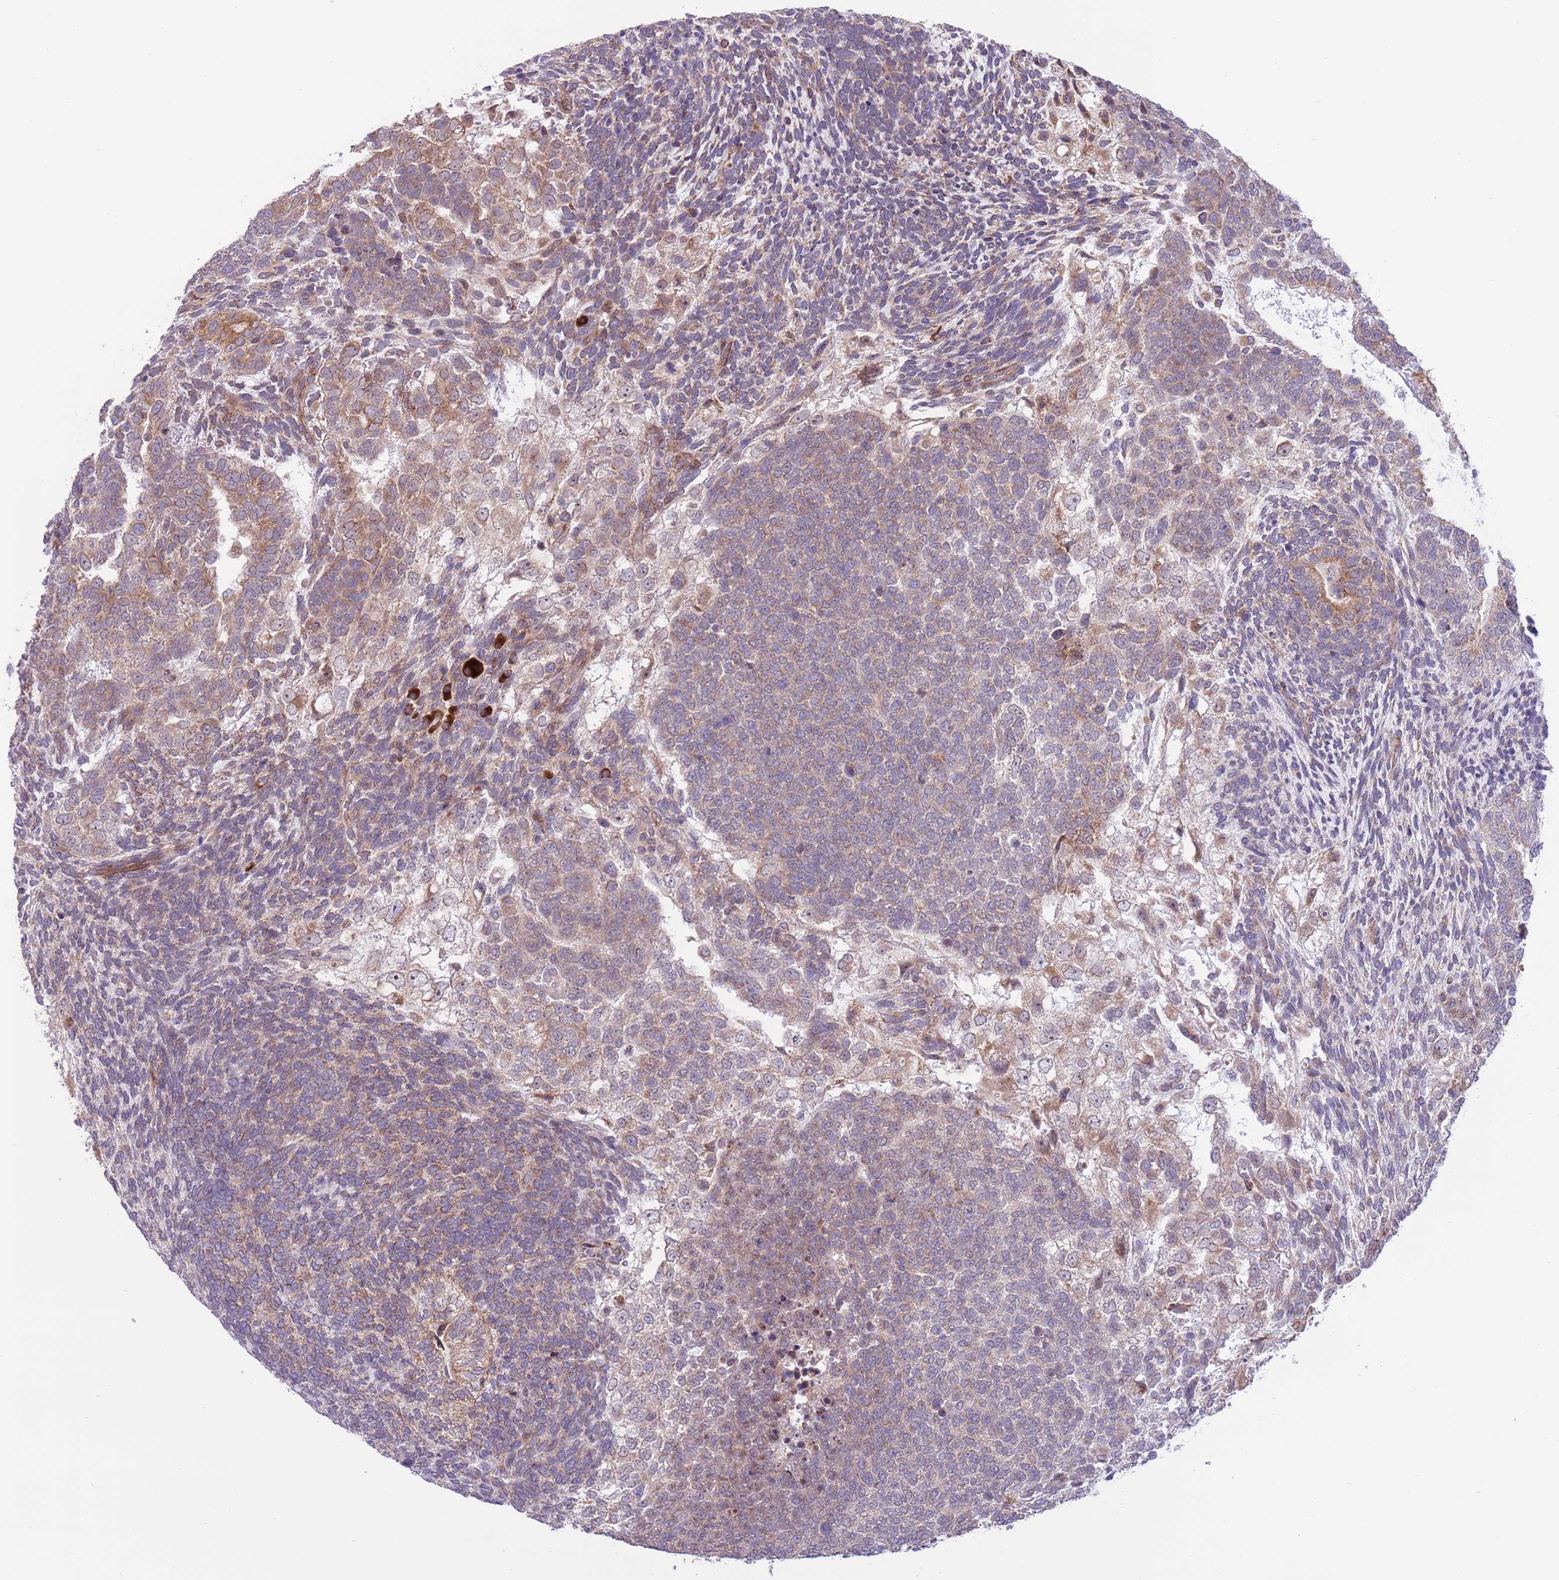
{"staining": {"intensity": "weak", "quantity": "<25%", "location": "cytoplasmic/membranous"}, "tissue": "testis cancer", "cell_type": "Tumor cells", "image_type": "cancer", "snomed": [{"axis": "morphology", "description": "Carcinoma, Embryonal, NOS"}, {"axis": "topography", "description": "Testis"}], "caption": "The photomicrograph shows no staining of tumor cells in testis cancer (embryonal carcinoma).", "gene": "DAND5", "patient": {"sex": "male", "age": 23}}